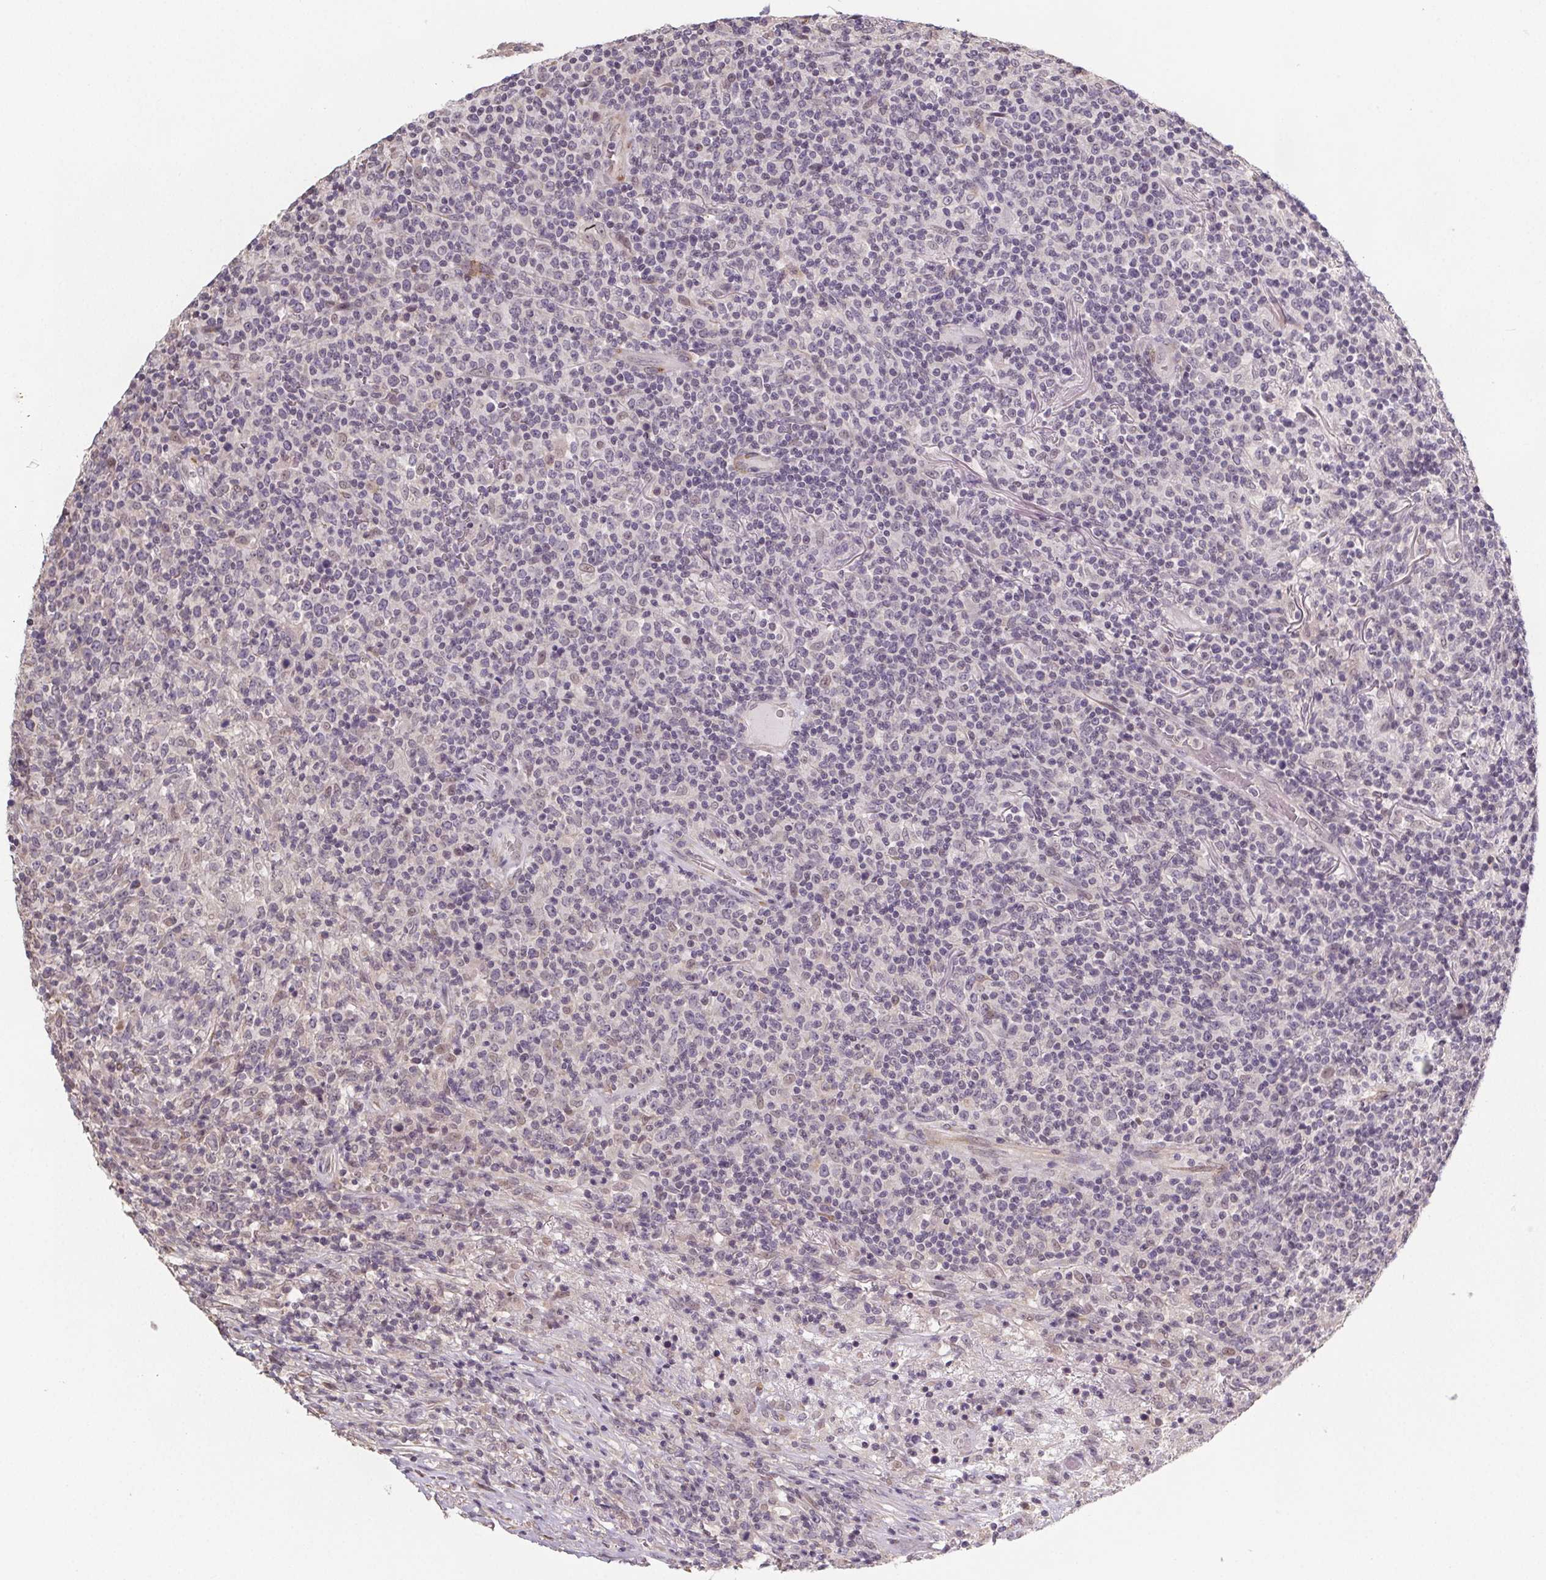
{"staining": {"intensity": "negative", "quantity": "none", "location": "none"}, "tissue": "lymphoma", "cell_type": "Tumor cells", "image_type": "cancer", "snomed": [{"axis": "morphology", "description": "Malignant lymphoma, non-Hodgkin's type, High grade"}, {"axis": "topography", "description": "Lung"}], "caption": "Tumor cells show no significant staining in high-grade malignant lymphoma, non-Hodgkin's type. (Brightfield microscopy of DAB (3,3'-diaminobenzidine) immunohistochemistry (IHC) at high magnification).", "gene": "SLC26A2", "patient": {"sex": "male", "age": 79}}